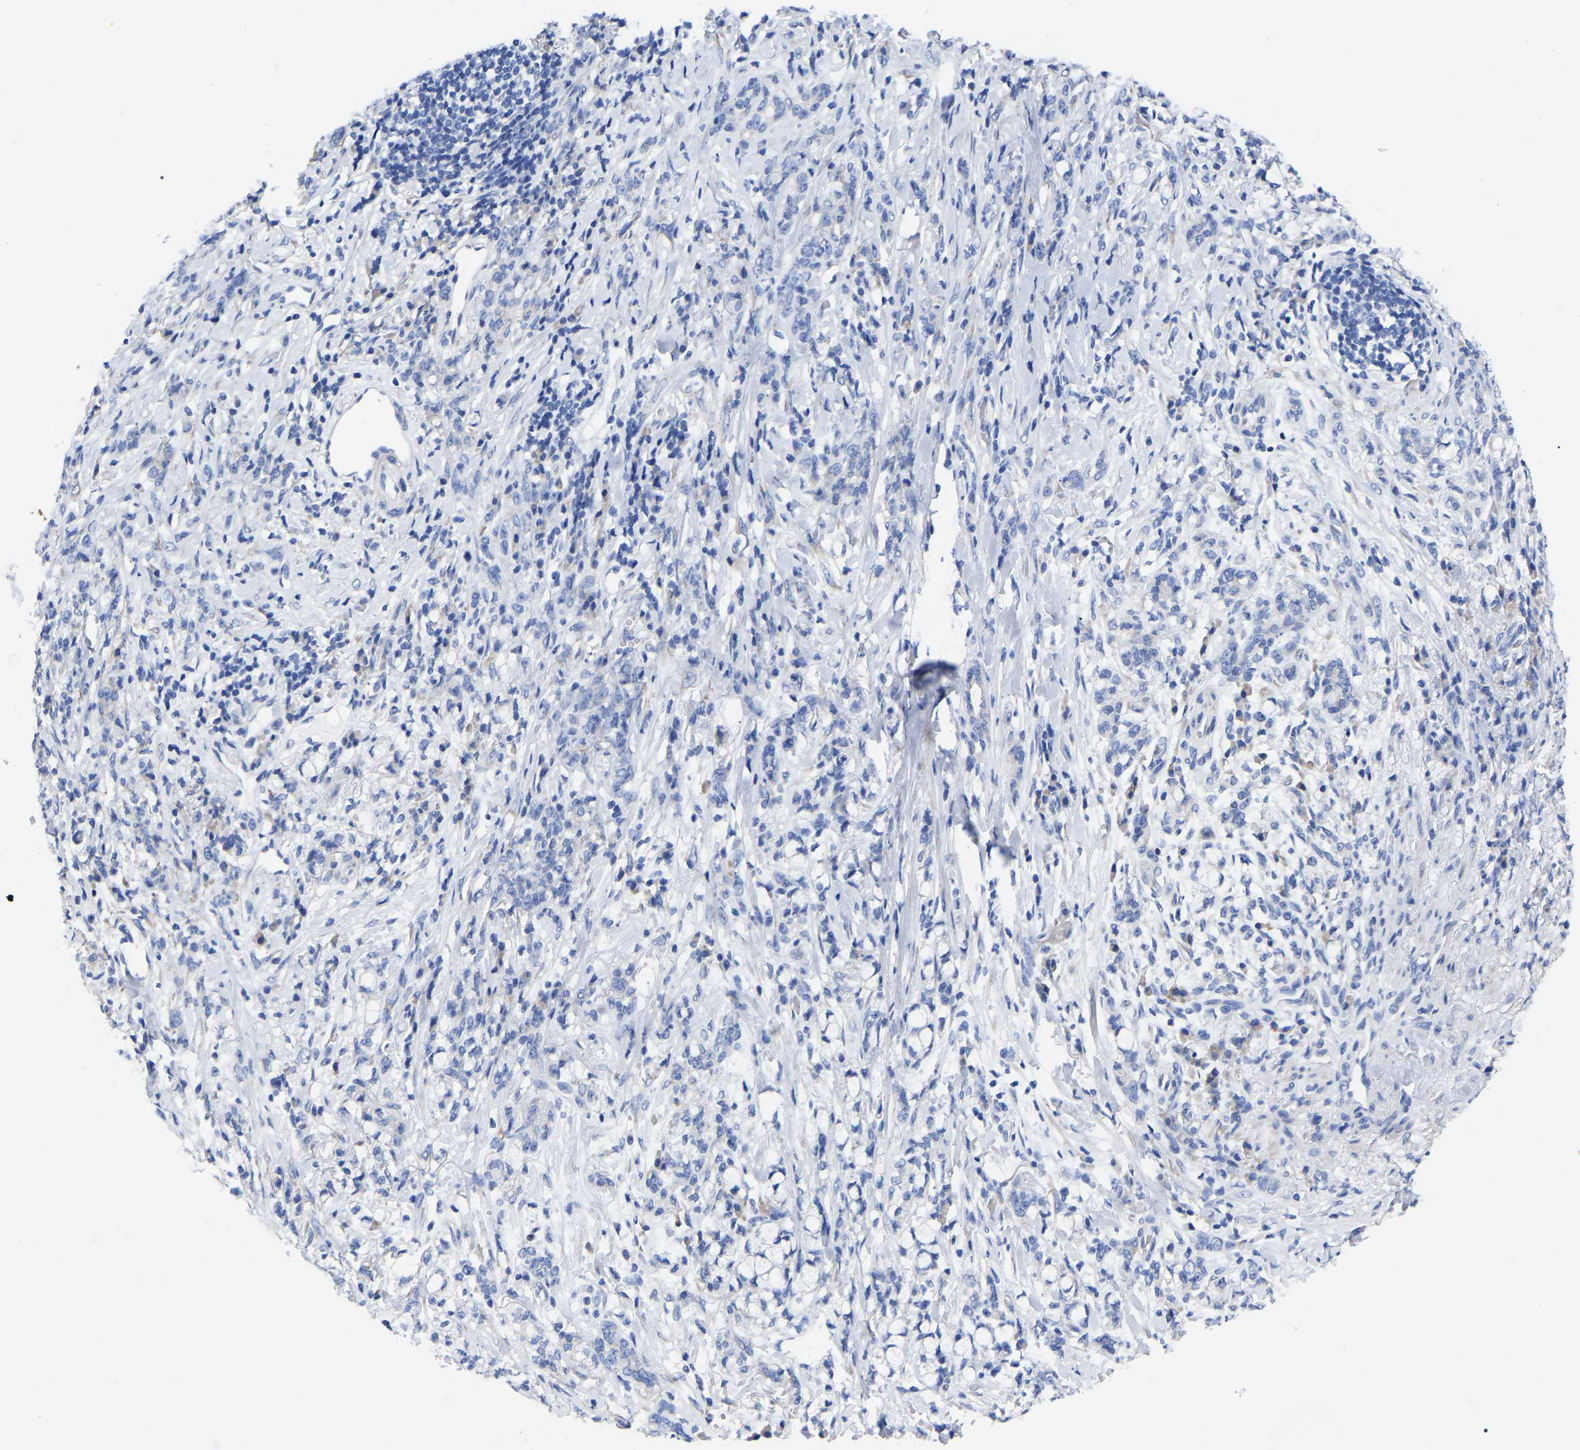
{"staining": {"intensity": "negative", "quantity": "none", "location": "none"}, "tissue": "stomach cancer", "cell_type": "Tumor cells", "image_type": "cancer", "snomed": [{"axis": "morphology", "description": "Adenocarcinoma, NOS"}, {"axis": "topography", "description": "Stomach, lower"}], "caption": "The image reveals no staining of tumor cells in stomach cancer.", "gene": "GDF3", "patient": {"sex": "male", "age": 88}}